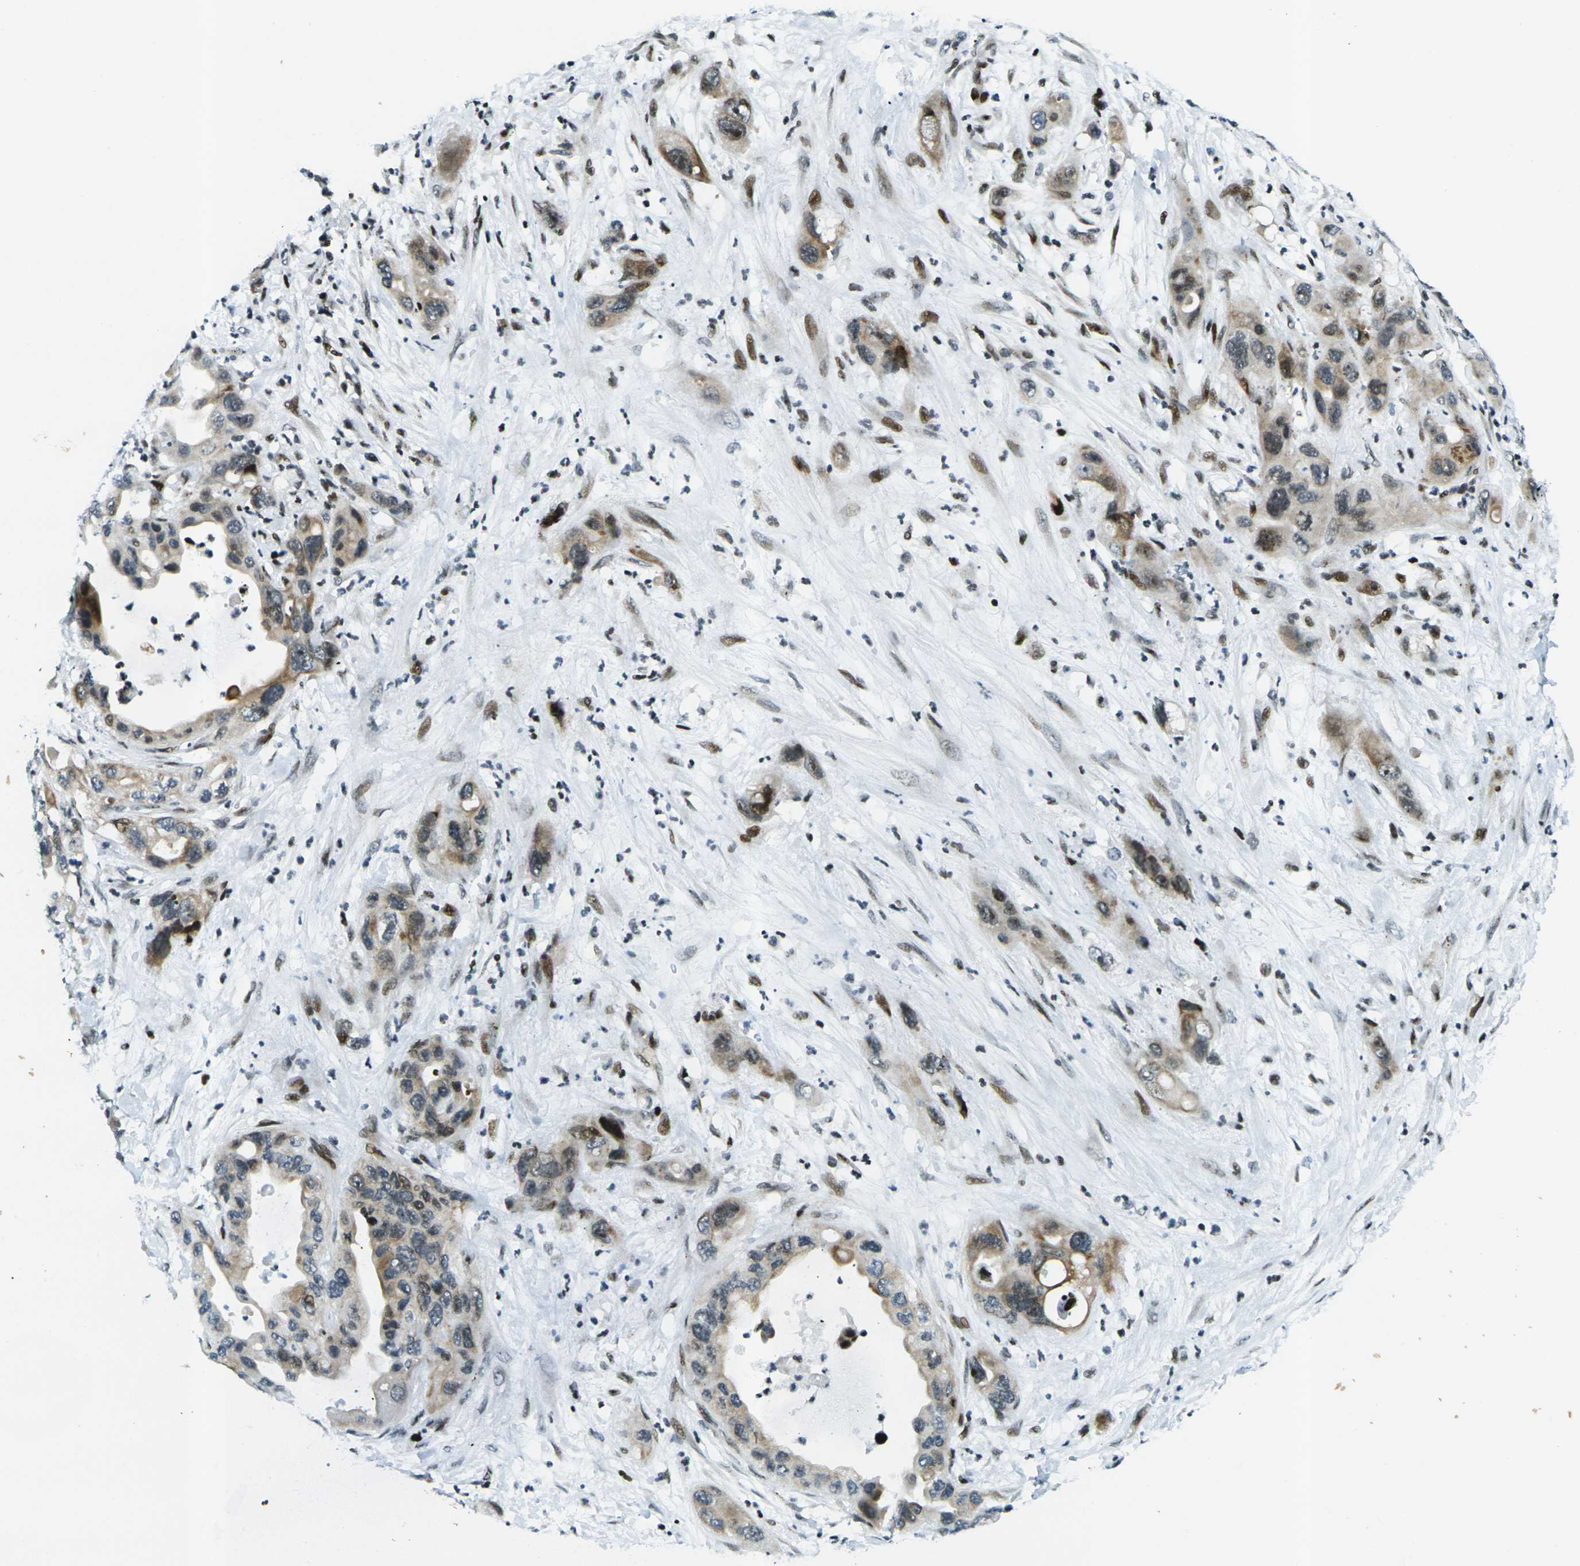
{"staining": {"intensity": "moderate", "quantity": ">75%", "location": "cytoplasmic/membranous,nuclear"}, "tissue": "pancreatic cancer", "cell_type": "Tumor cells", "image_type": "cancer", "snomed": [{"axis": "morphology", "description": "Adenocarcinoma, NOS"}, {"axis": "topography", "description": "Pancreas"}], "caption": "The histopathology image reveals staining of adenocarcinoma (pancreatic), revealing moderate cytoplasmic/membranous and nuclear protein positivity (brown color) within tumor cells.", "gene": "H3-3A", "patient": {"sex": "female", "age": 71}}